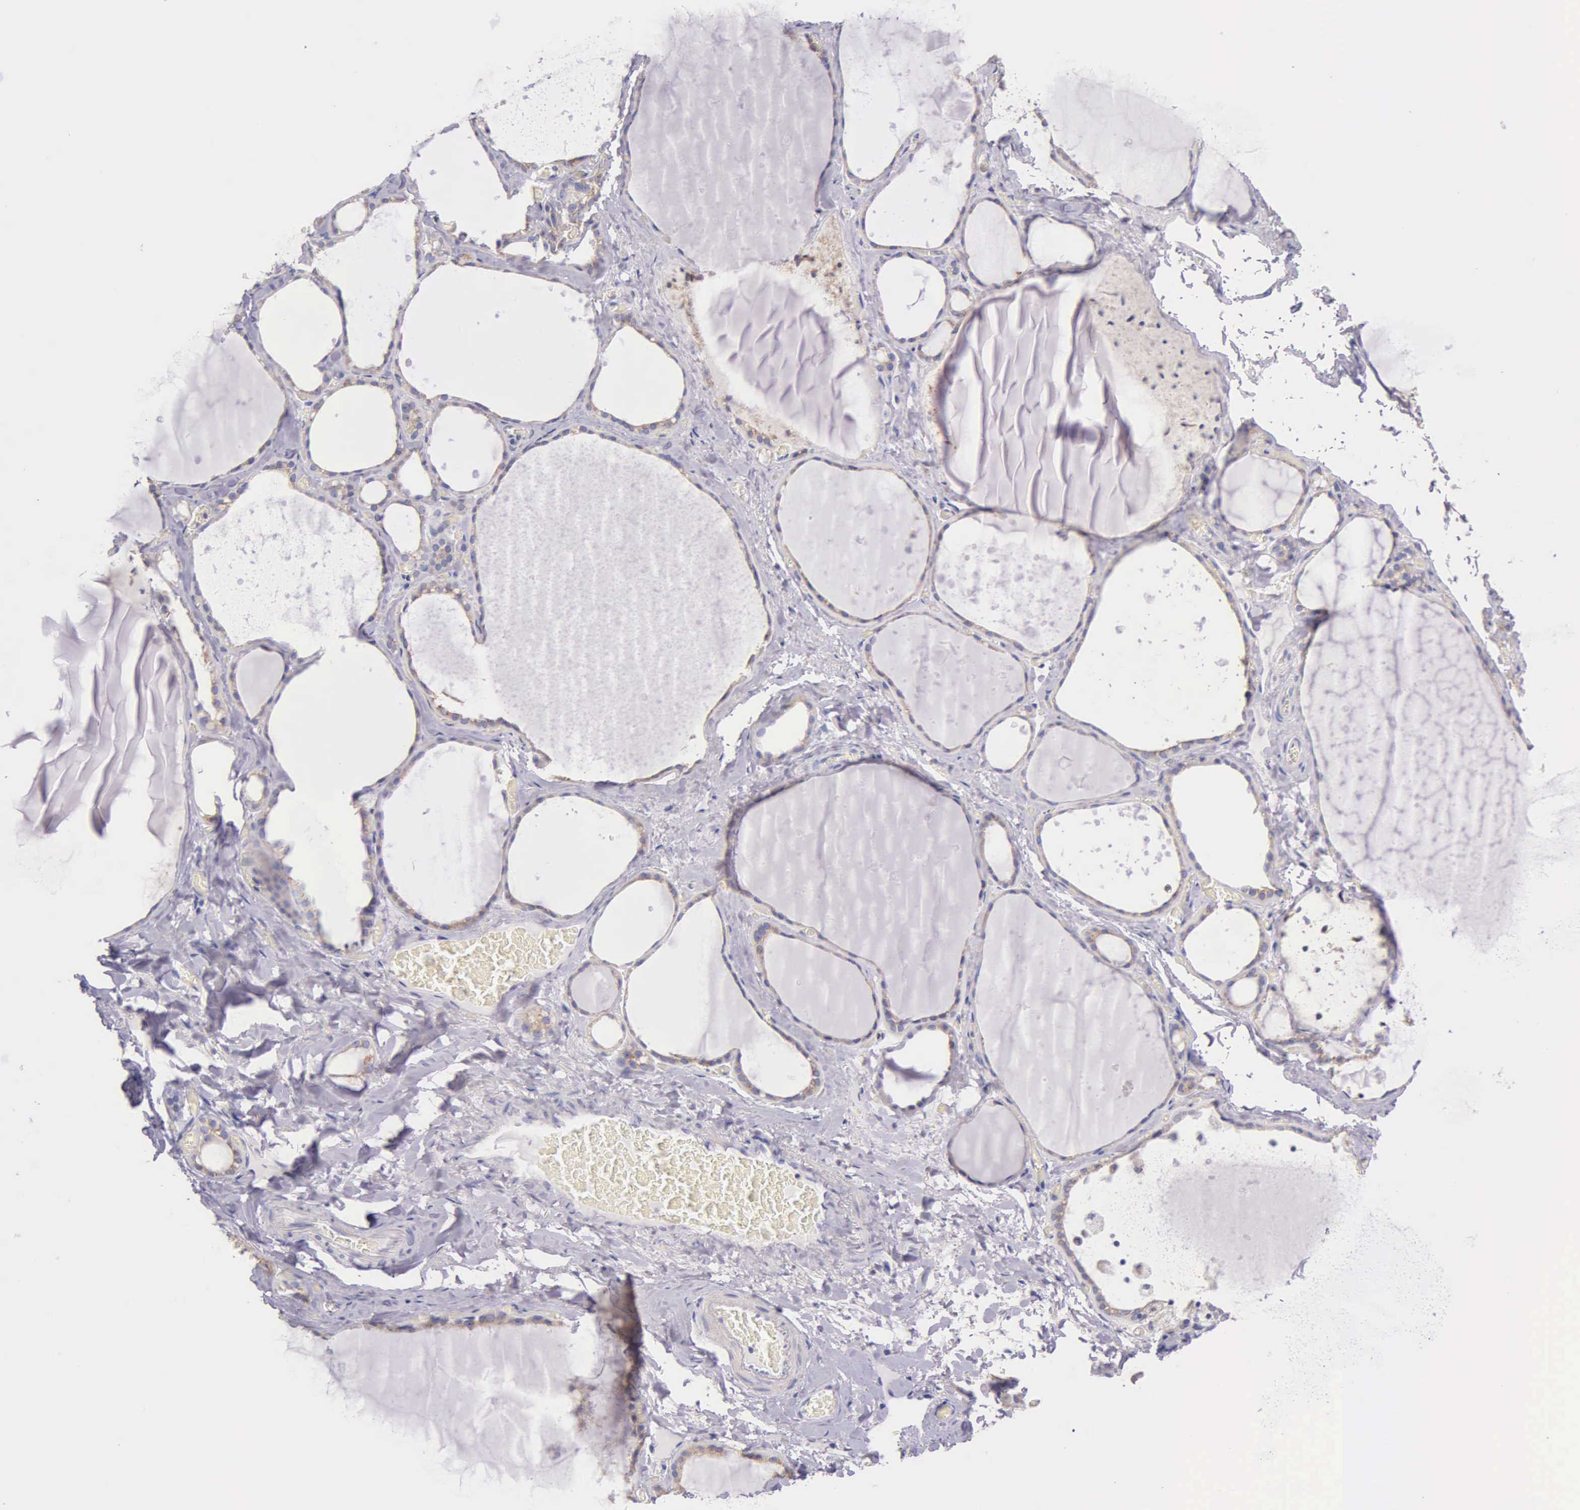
{"staining": {"intensity": "weak", "quantity": "25%-75%", "location": "cytoplasmic/membranous"}, "tissue": "thyroid gland", "cell_type": "Glandular cells", "image_type": "normal", "snomed": [{"axis": "morphology", "description": "Normal tissue, NOS"}, {"axis": "topography", "description": "Thyroid gland"}], "caption": "Immunohistochemistry (IHC) (DAB (3,3'-diaminobenzidine)) staining of unremarkable human thyroid gland reveals weak cytoplasmic/membranous protein positivity in about 25%-75% of glandular cells. The staining is performed using DAB brown chromogen to label protein expression. The nuclei are counter-stained blue using hematoxylin.", "gene": "CTAGE15", "patient": {"sex": "male", "age": 76}}